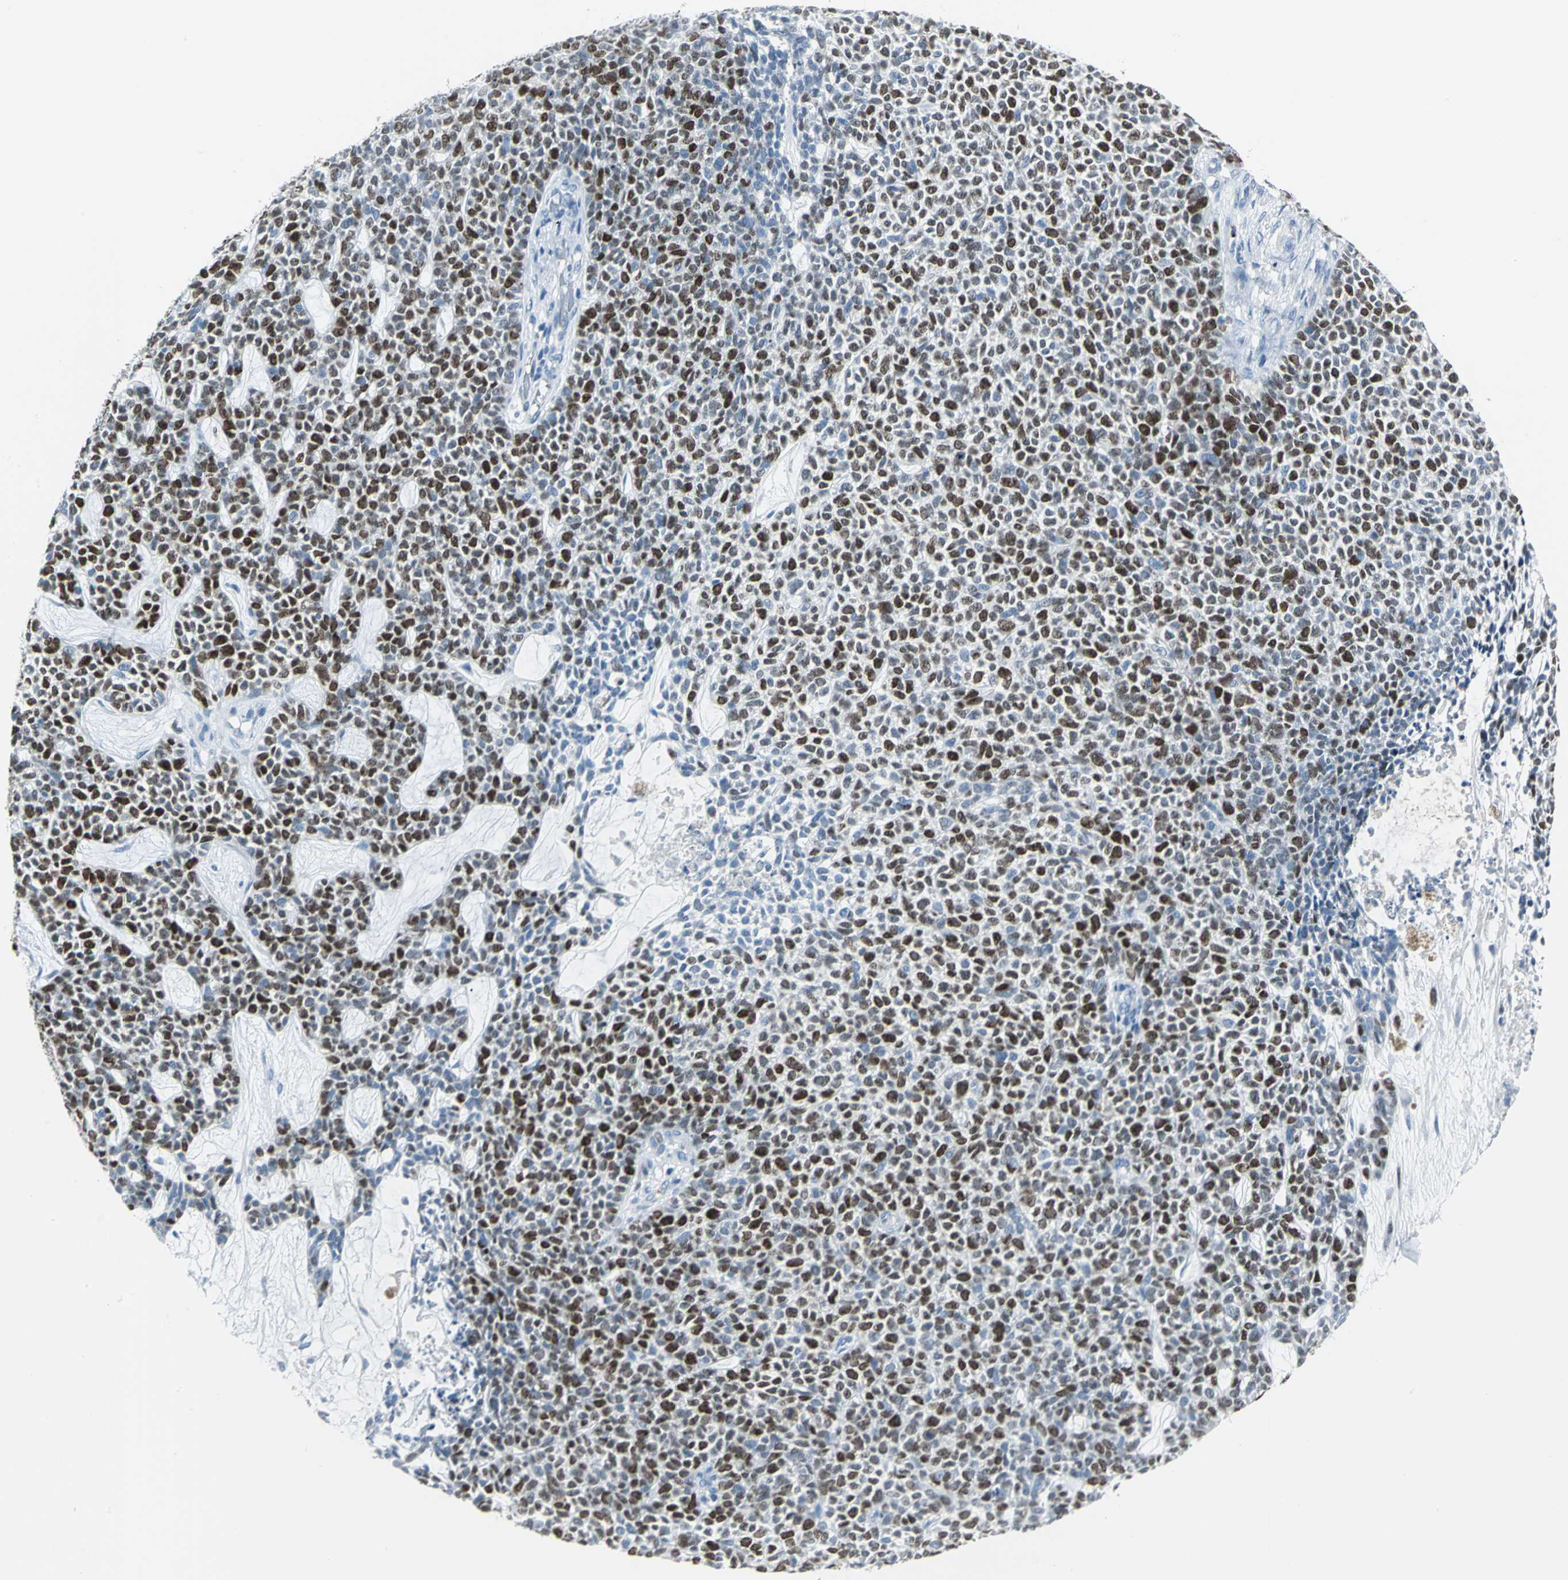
{"staining": {"intensity": "strong", "quantity": ">75%", "location": "nuclear"}, "tissue": "skin cancer", "cell_type": "Tumor cells", "image_type": "cancer", "snomed": [{"axis": "morphology", "description": "Basal cell carcinoma"}, {"axis": "topography", "description": "Skin"}], "caption": "A brown stain labels strong nuclear staining of a protein in skin basal cell carcinoma tumor cells.", "gene": "MCM4", "patient": {"sex": "female", "age": 84}}